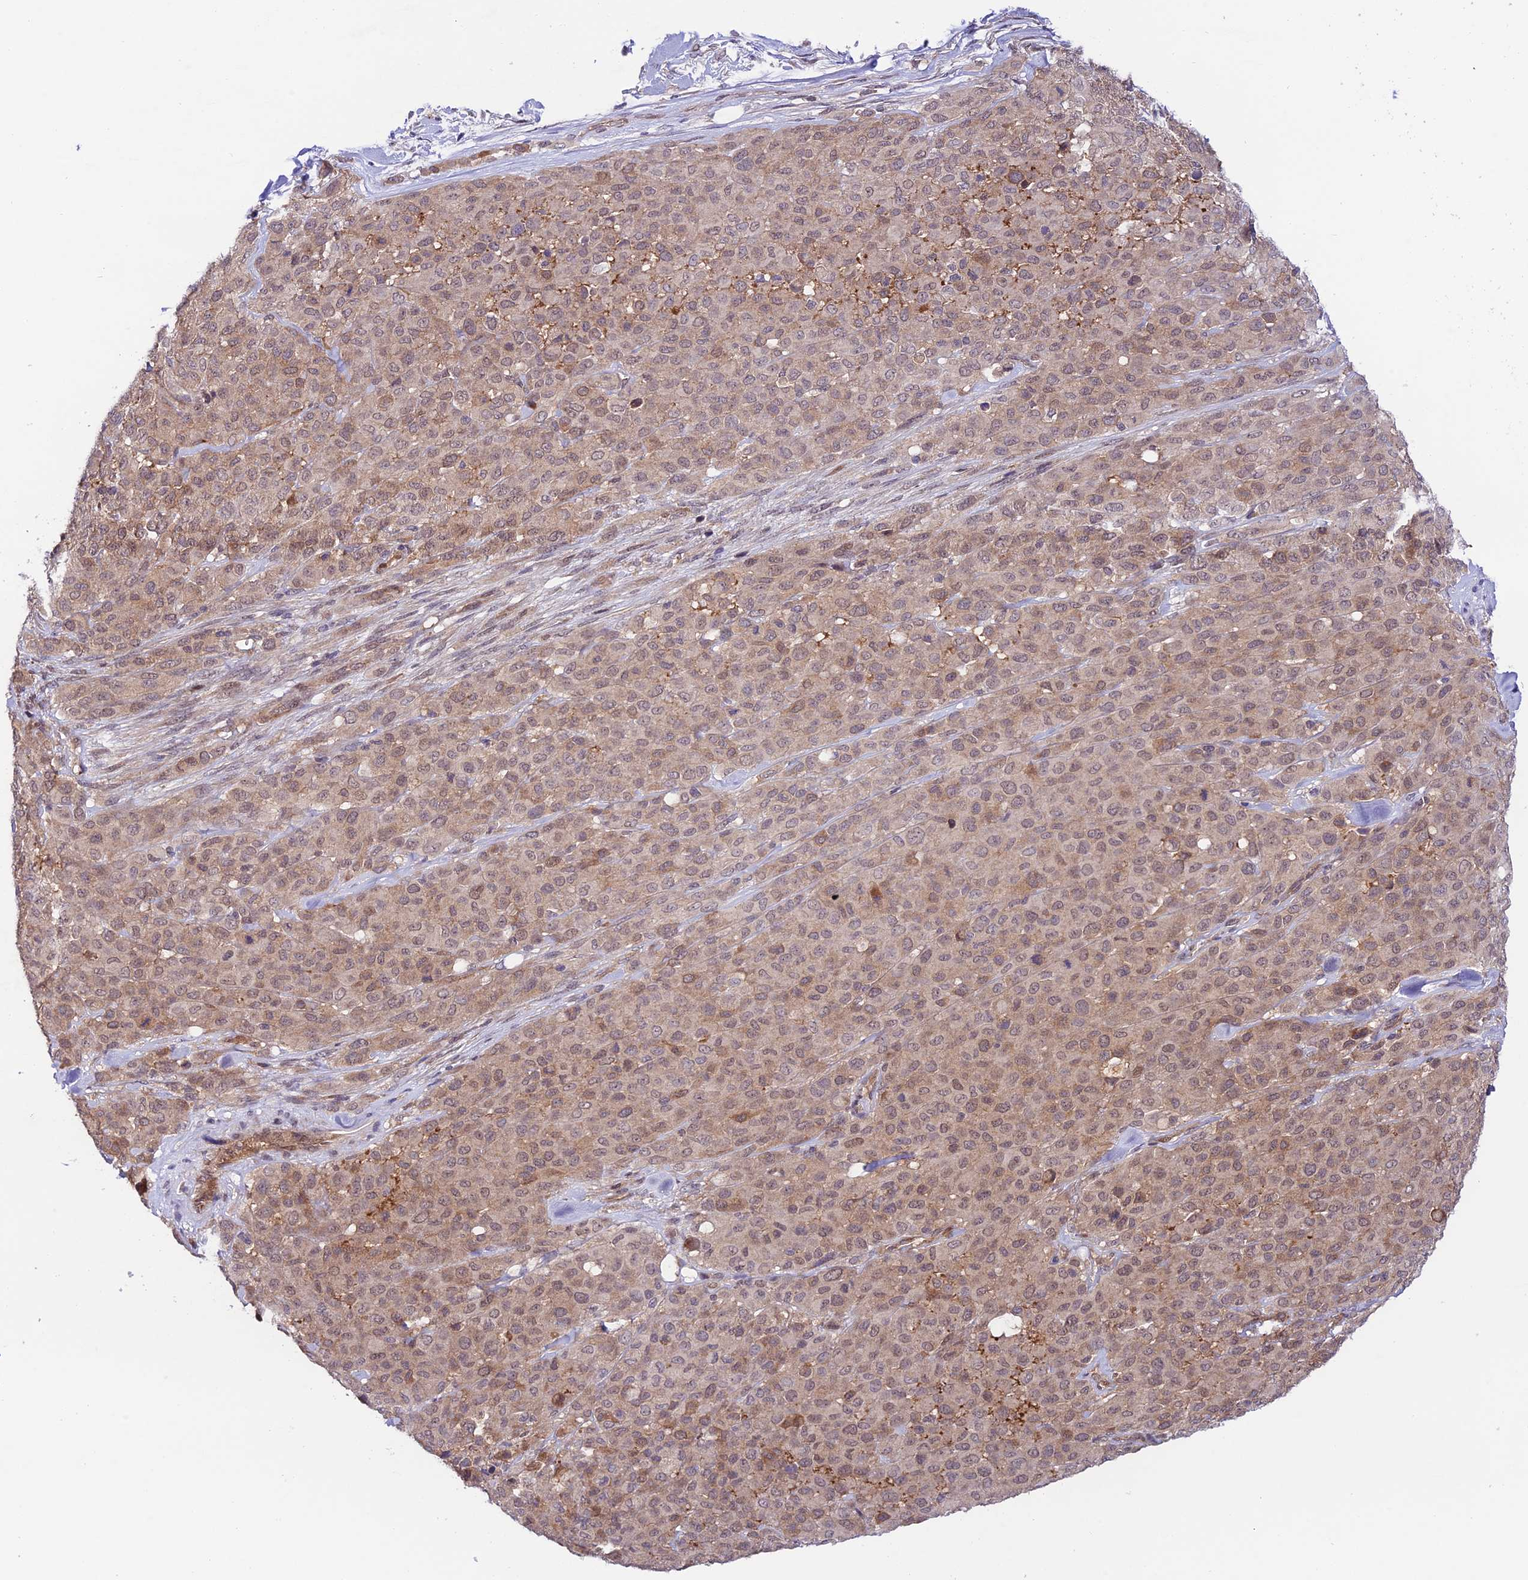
{"staining": {"intensity": "weak", "quantity": "25%-75%", "location": "cytoplasmic/membranous,nuclear"}, "tissue": "melanoma", "cell_type": "Tumor cells", "image_type": "cancer", "snomed": [{"axis": "morphology", "description": "Malignant melanoma, Metastatic site"}, {"axis": "topography", "description": "Skin"}], "caption": "Human malignant melanoma (metastatic site) stained with a brown dye displays weak cytoplasmic/membranous and nuclear positive positivity in approximately 25%-75% of tumor cells.", "gene": "TRIM40", "patient": {"sex": "female", "age": 81}}